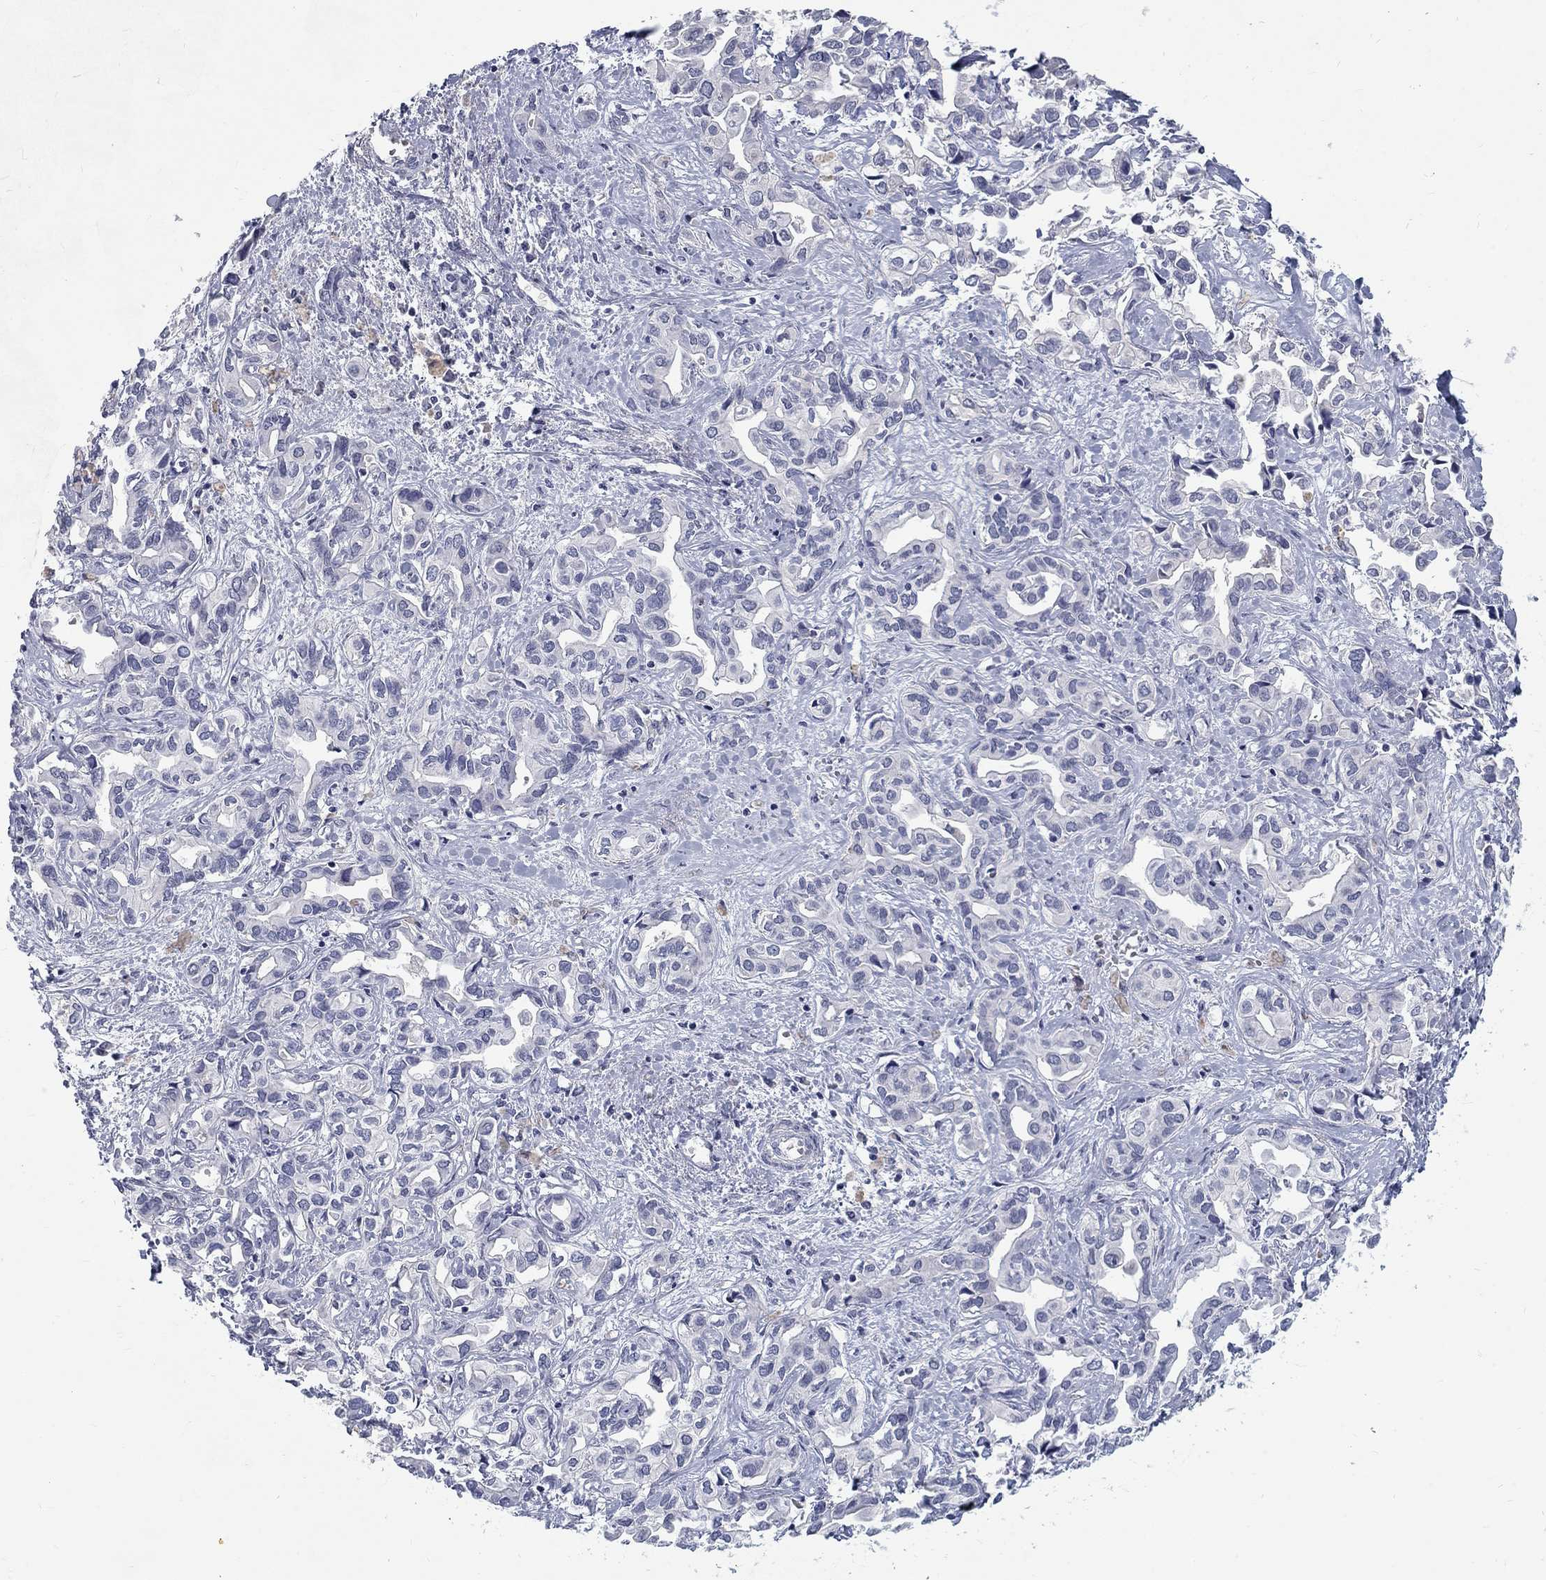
{"staining": {"intensity": "negative", "quantity": "none", "location": "none"}, "tissue": "liver cancer", "cell_type": "Tumor cells", "image_type": "cancer", "snomed": [{"axis": "morphology", "description": "Cholangiocarcinoma"}, {"axis": "topography", "description": "Liver"}], "caption": "Tumor cells show no significant staining in liver cancer. (Stains: DAB immunohistochemistry (IHC) with hematoxylin counter stain, Microscopy: brightfield microscopy at high magnification).", "gene": "PTH1R", "patient": {"sex": "female", "age": 64}}